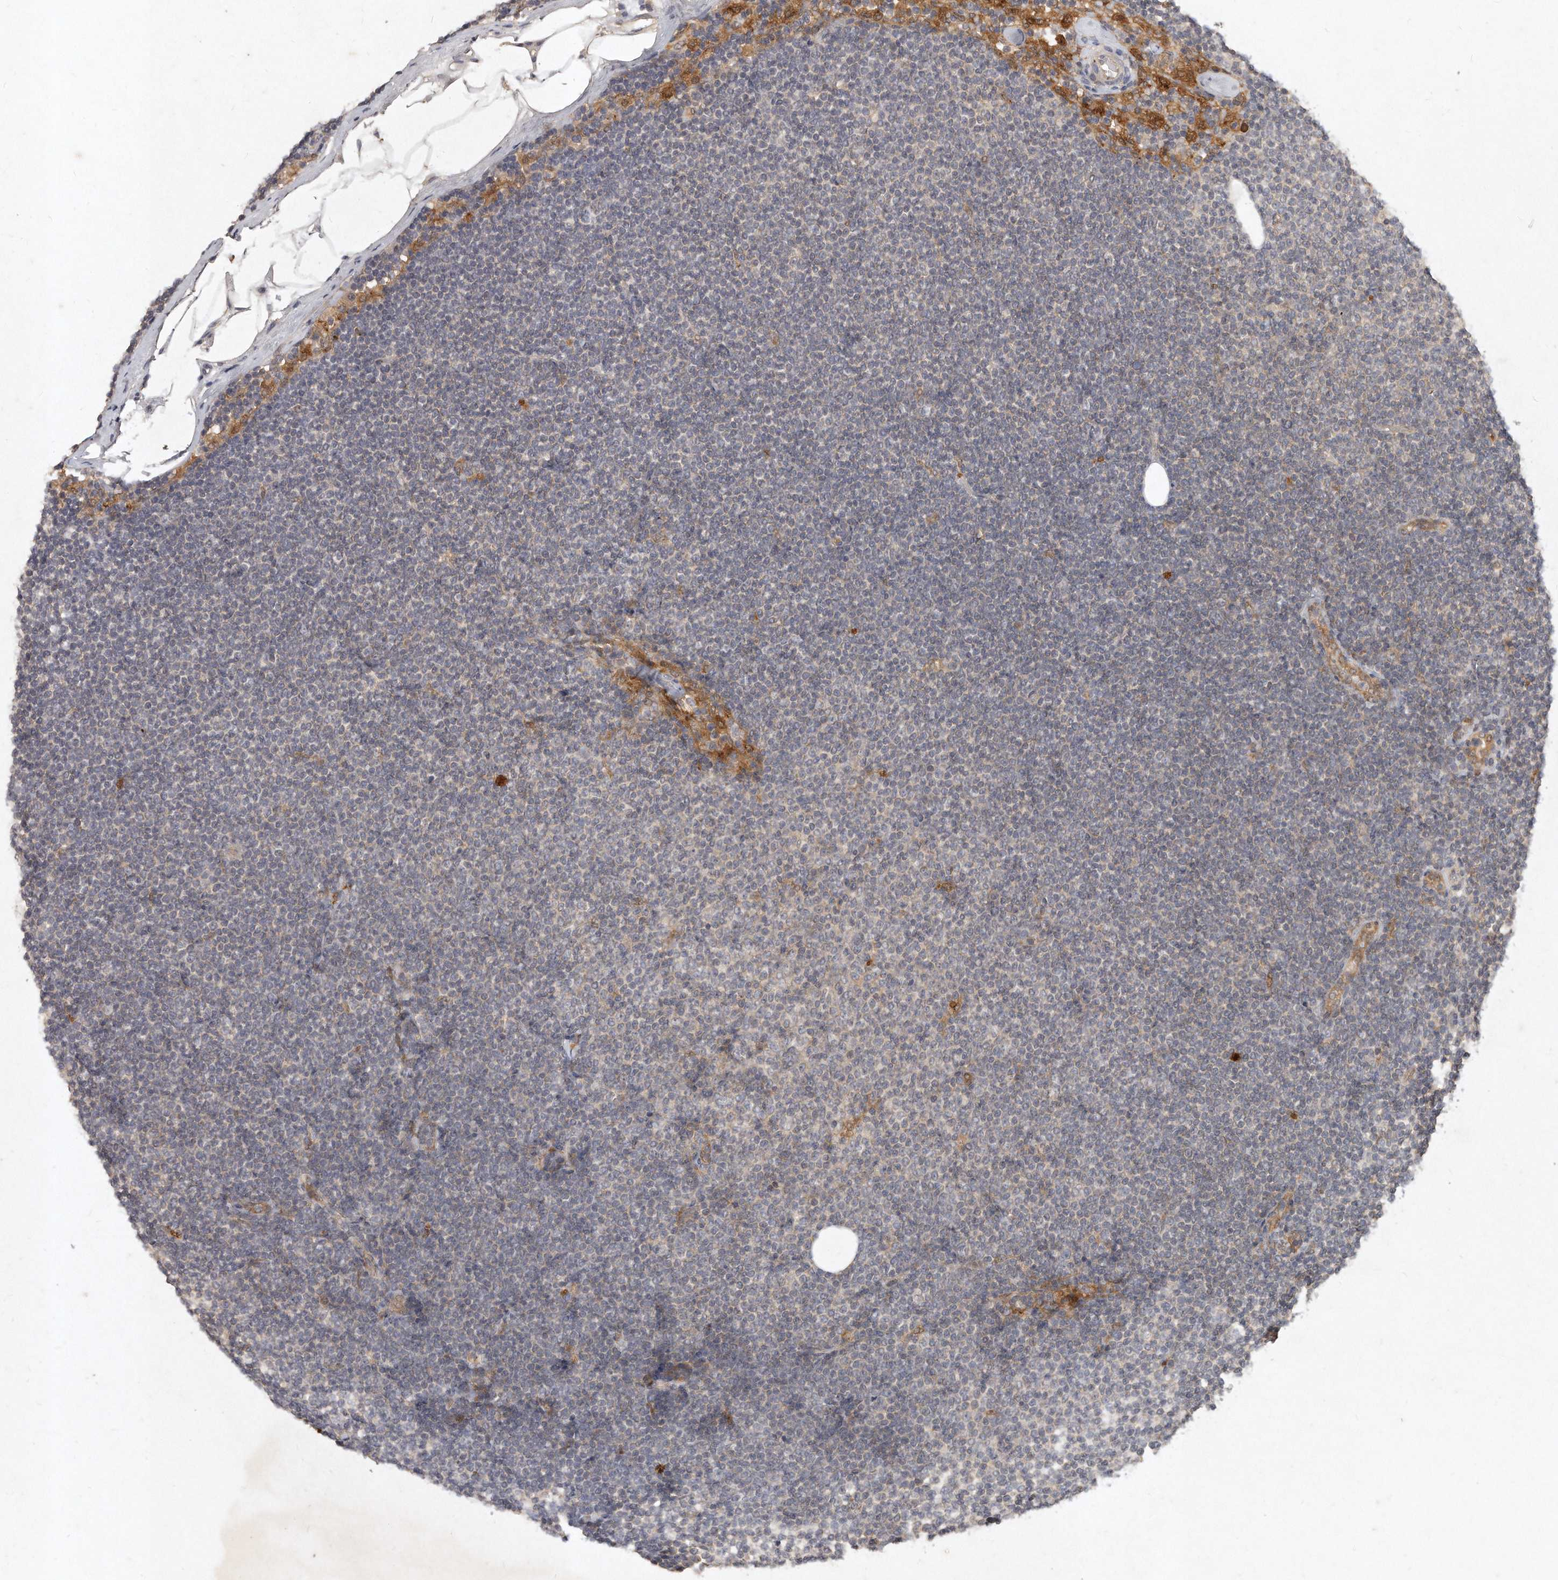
{"staining": {"intensity": "weak", "quantity": "25%-75%", "location": "cytoplasmic/membranous"}, "tissue": "lymphoma", "cell_type": "Tumor cells", "image_type": "cancer", "snomed": [{"axis": "morphology", "description": "Malignant lymphoma, non-Hodgkin's type, Low grade"}, {"axis": "topography", "description": "Lymph node"}], "caption": "IHC micrograph of human malignant lymphoma, non-Hodgkin's type (low-grade) stained for a protein (brown), which exhibits low levels of weak cytoplasmic/membranous expression in approximately 25%-75% of tumor cells.", "gene": "LGALS8", "patient": {"sex": "female", "age": 53}}